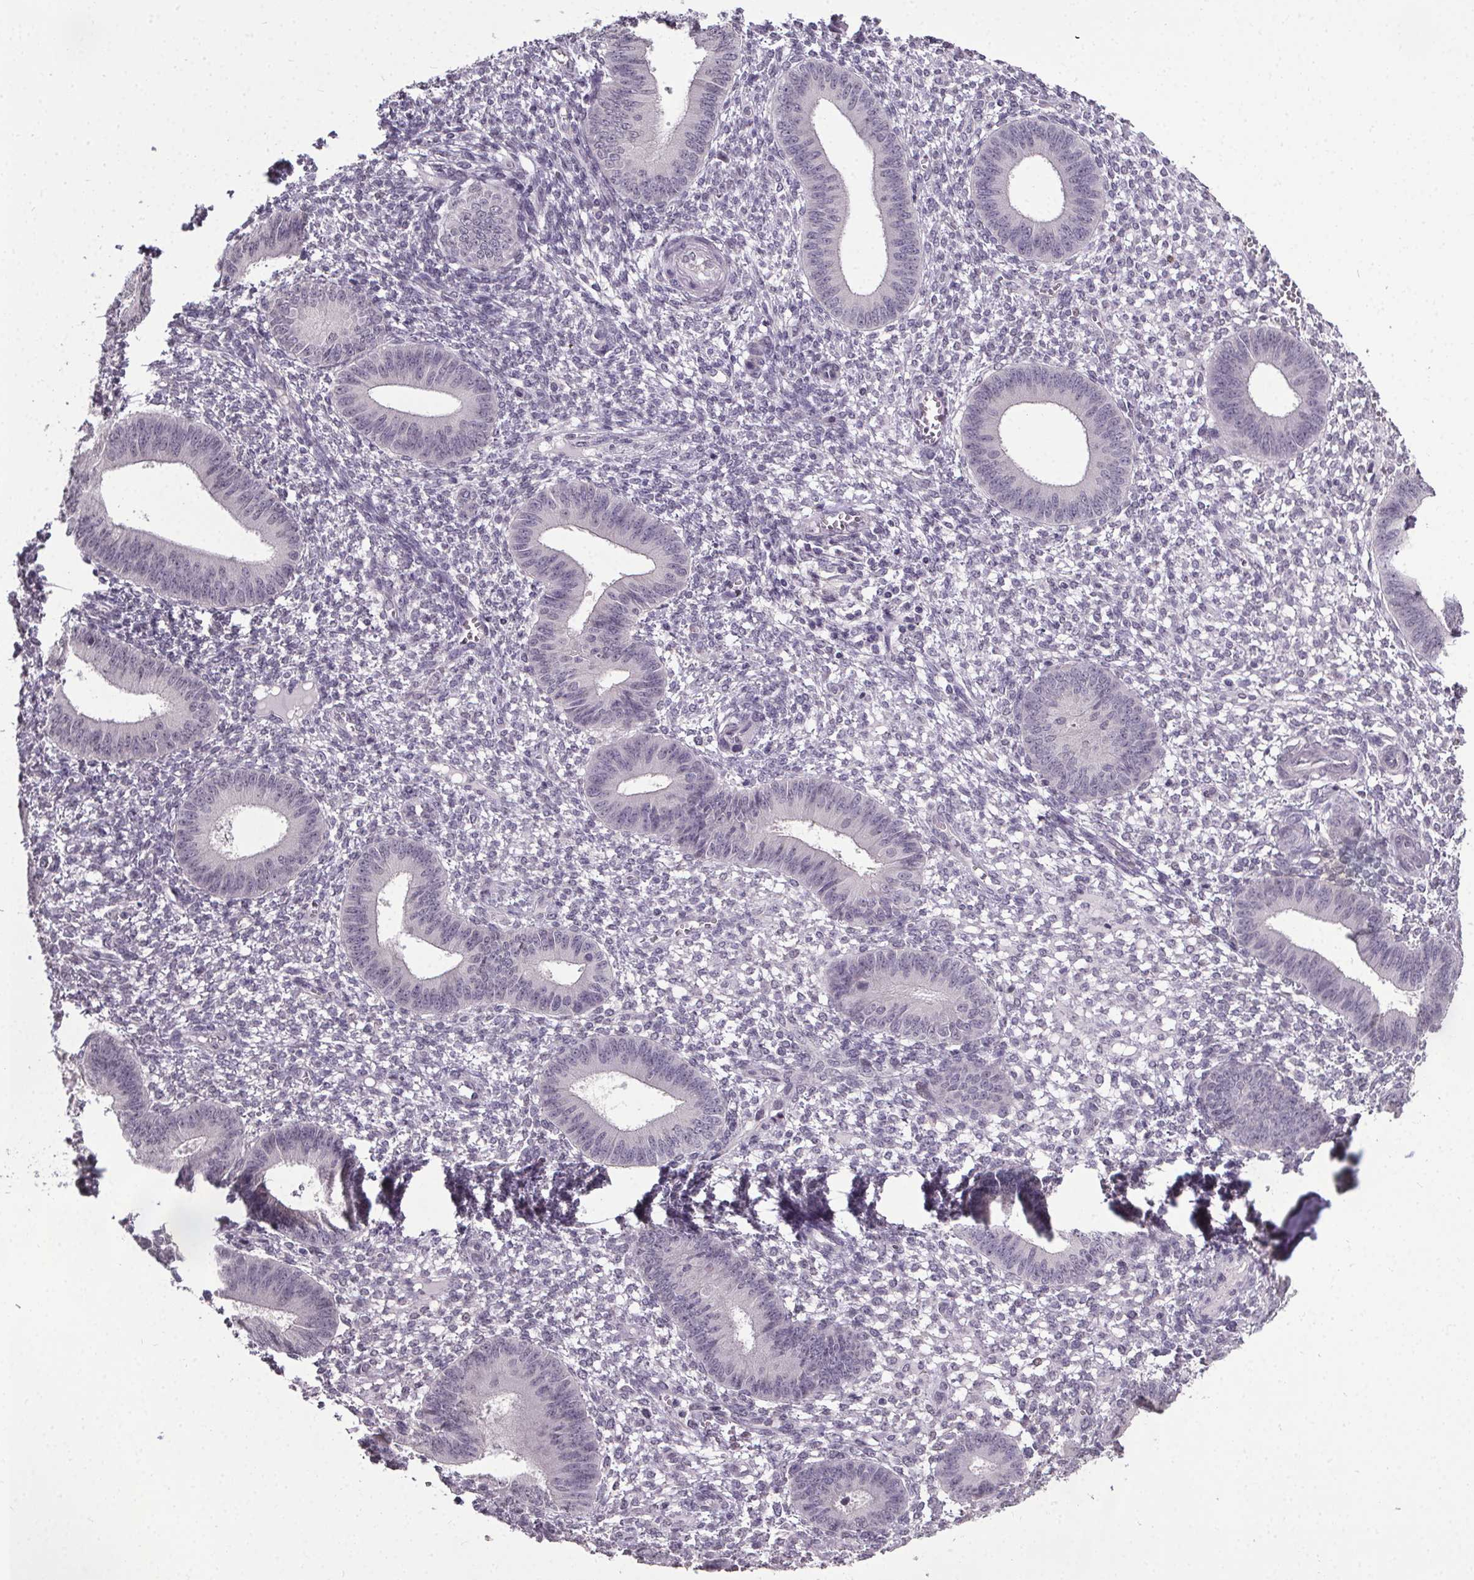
{"staining": {"intensity": "negative", "quantity": "none", "location": "none"}, "tissue": "endometrium", "cell_type": "Cells in endometrial stroma", "image_type": "normal", "snomed": [{"axis": "morphology", "description": "Normal tissue, NOS"}, {"axis": "topography", "description": "Endometrium"}], "caption": "This micrograph is of unremarkable endometrium stained with immunohistochemistry (IHC) to label a protein in brown with the nuclei are counter-stained blue. There is no staining in cells in endometrial stroma.", "gene": "NKX6", "patient": {"sex": "female", "age": 42}}